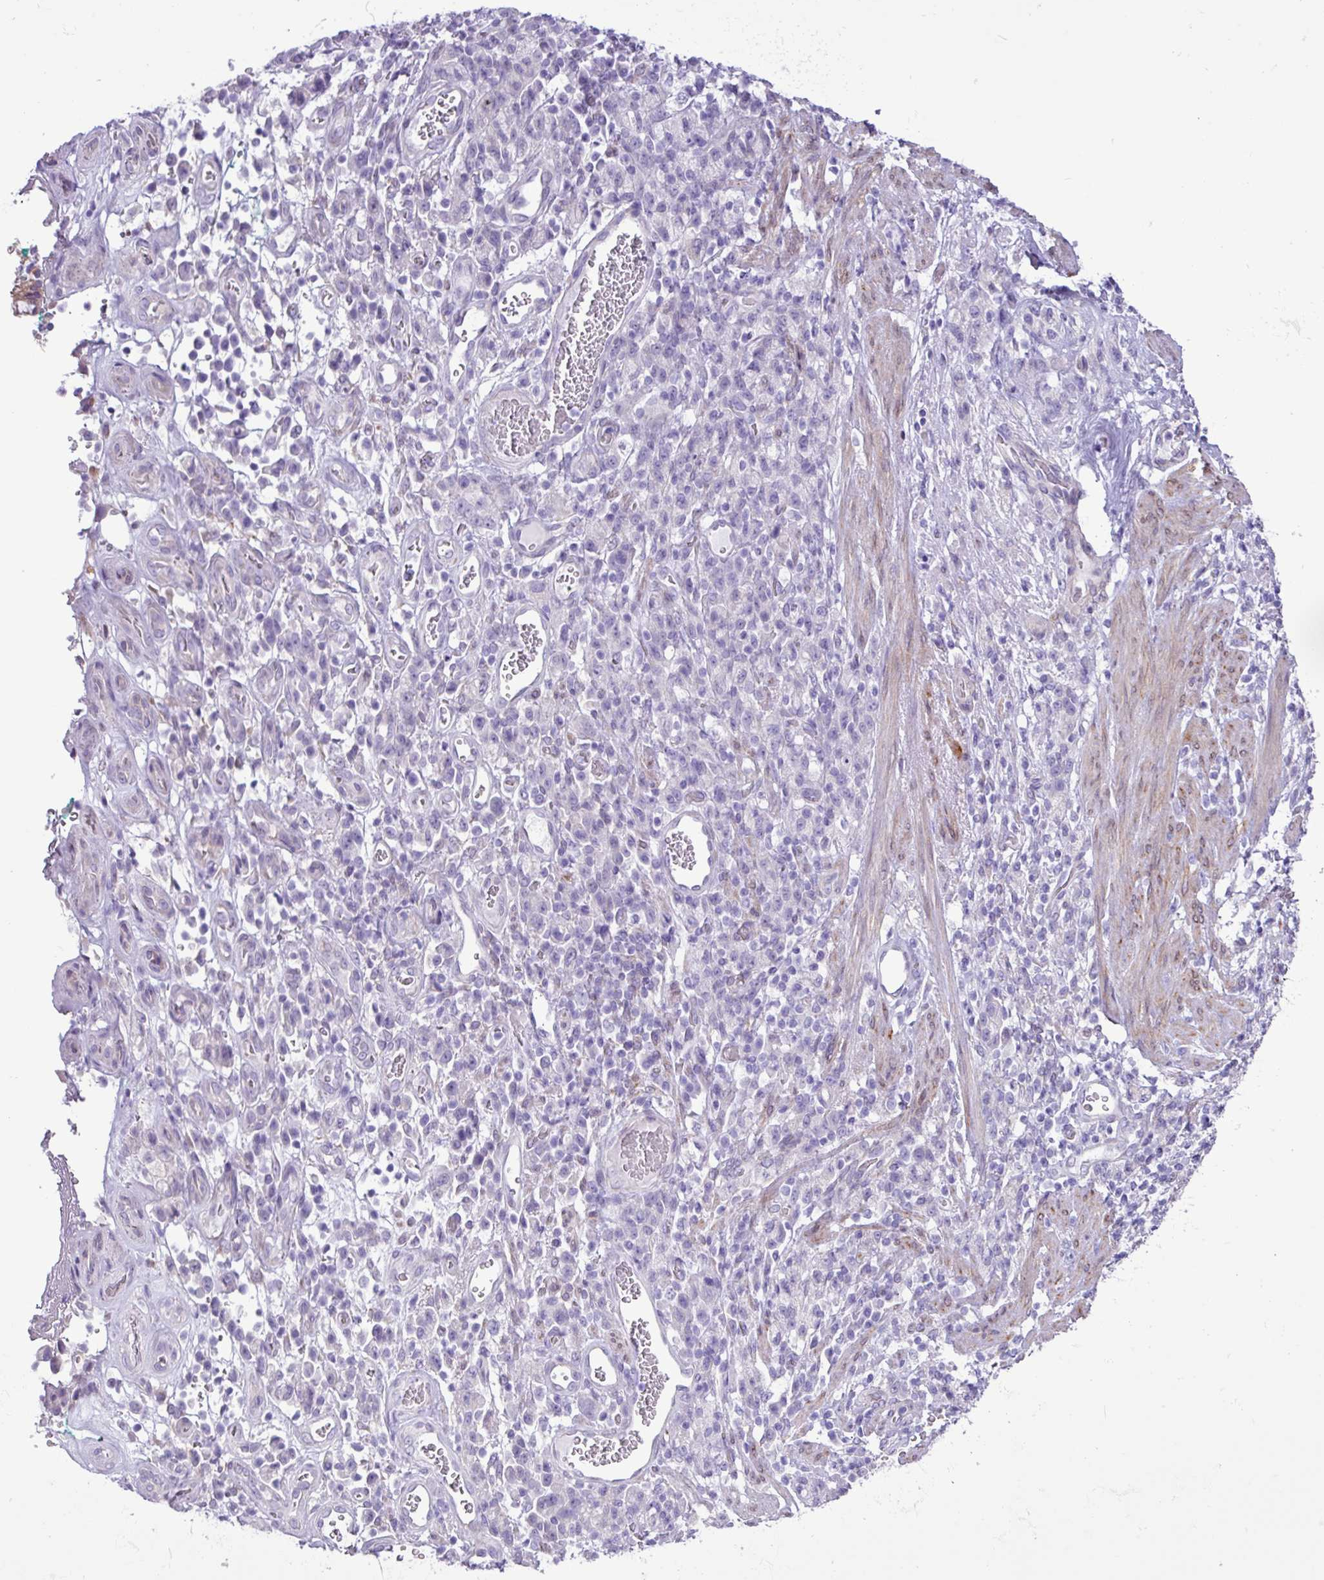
{"staining": {"intensity": "negative", "quantity": "none", "location": "none"}, "tissue": "stomach cancer", "cell_type": "Tumor cells", "image_type": "cancer", "snomed": [{"axis": "morphology", "description": "Adenocarcinoma, NOS"}, {"axis": "topography", "description": "Stomach"}], "caption": "Protein analysis of stomach adenocarcinoma reveals no significant positivity in tumor cells.", "gene": "SLC38A1", "patient": {"sex": "male", "age": 77}}